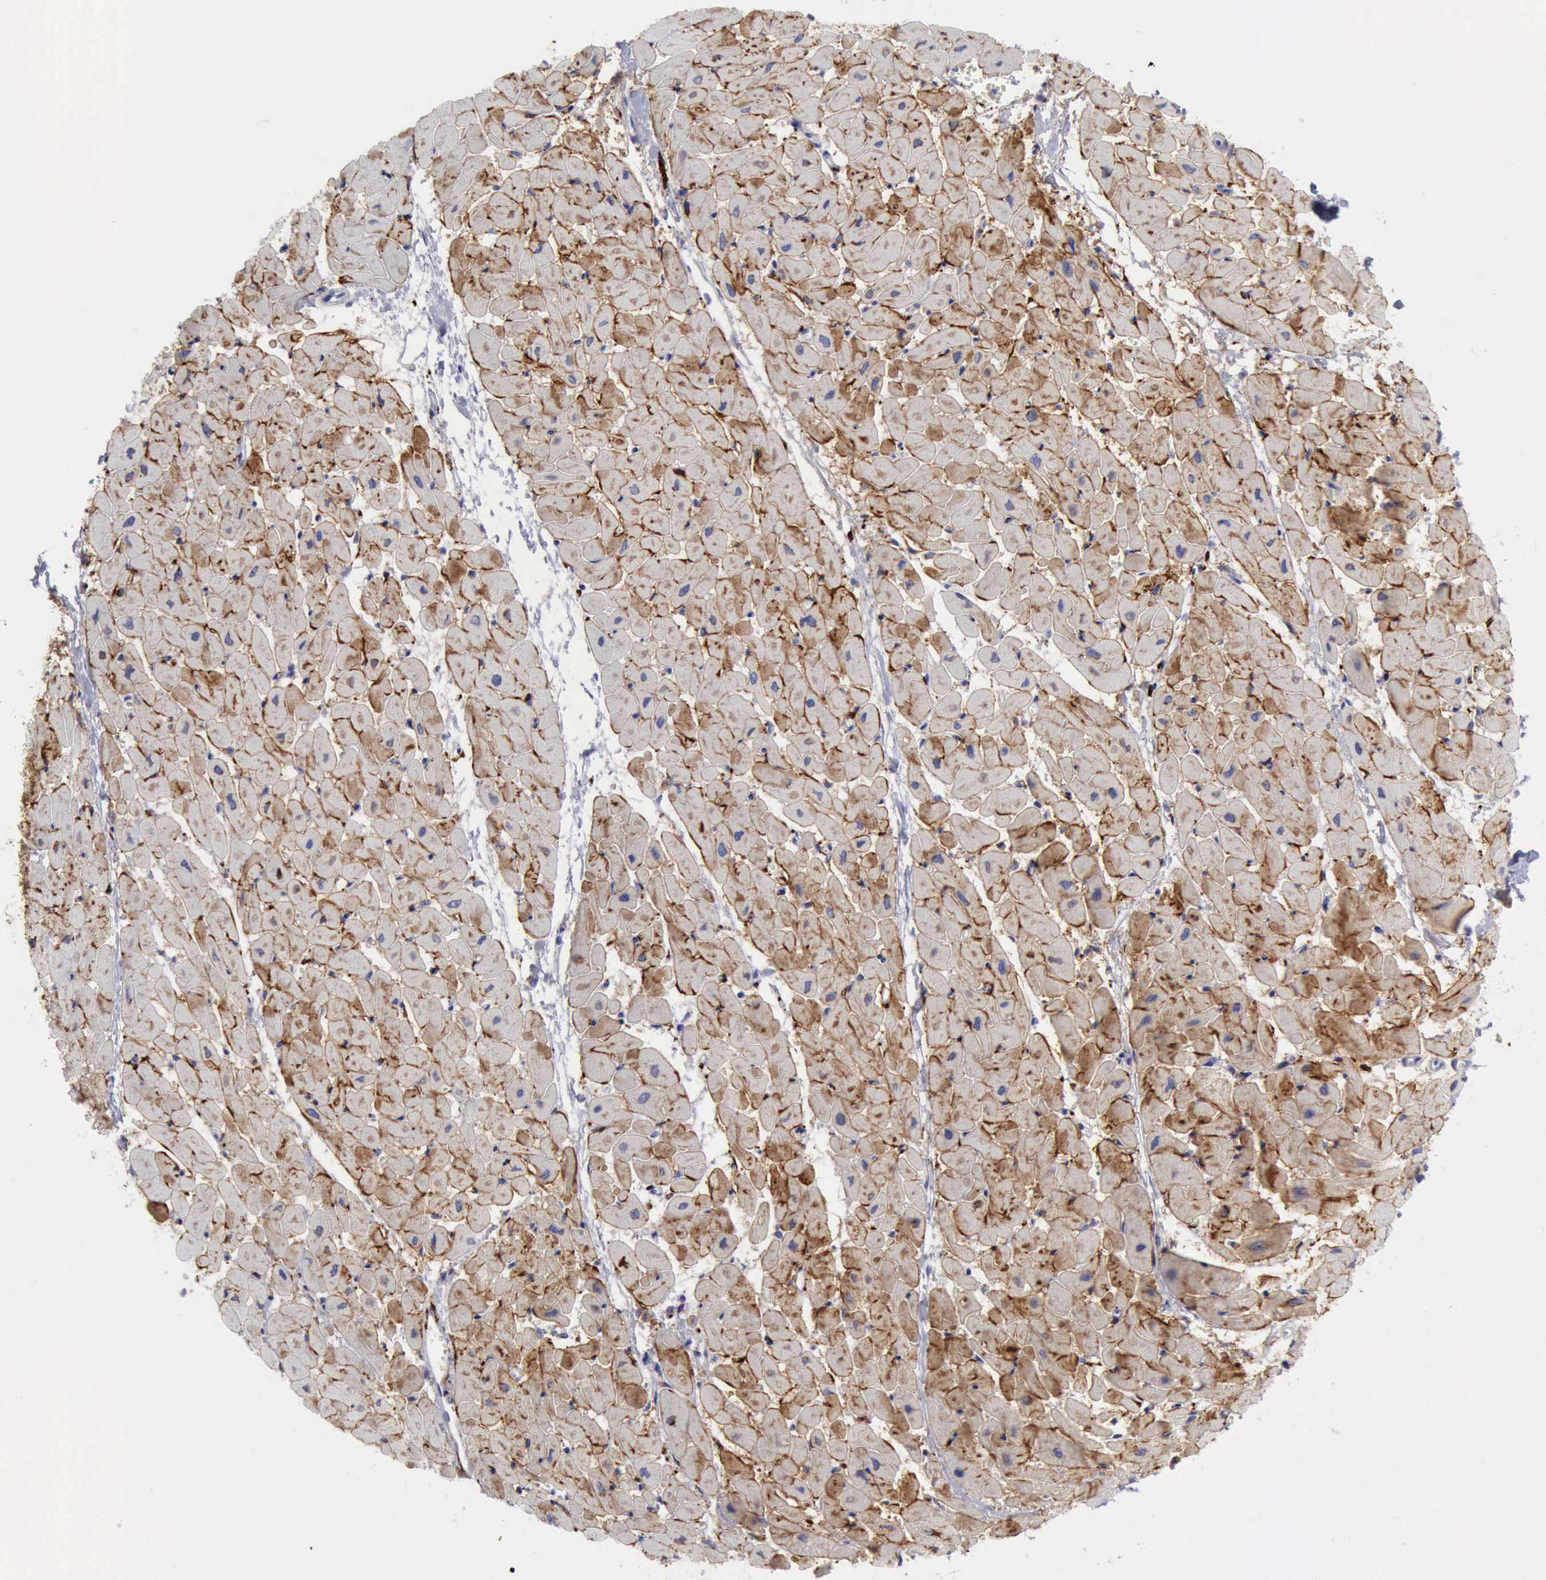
{"staining": {"intensity": "moderate", "quantity": ">75%", "location": "cytoplasmic/membranous"}, "tissue": "heart muscle", "cell_type": "Cardiomyocytes", "image_type": "normal", "snomed": [{"axis": "morphology", "description": "Normal tissue, NOS"}, {"axis": "topography", "description": "Heart"}], "caption": "A brown stain highlights moderate cytoplasmic/membranous staining of a protein in cardiomyocytes of benign heart muscle. The protein is stained brown, and the nuclei are stained in blue (DAB IHC with brightfield microscopy, high magnification).", "gene": "NCAM1", "patient": {"sex": "female", "age": 19}}